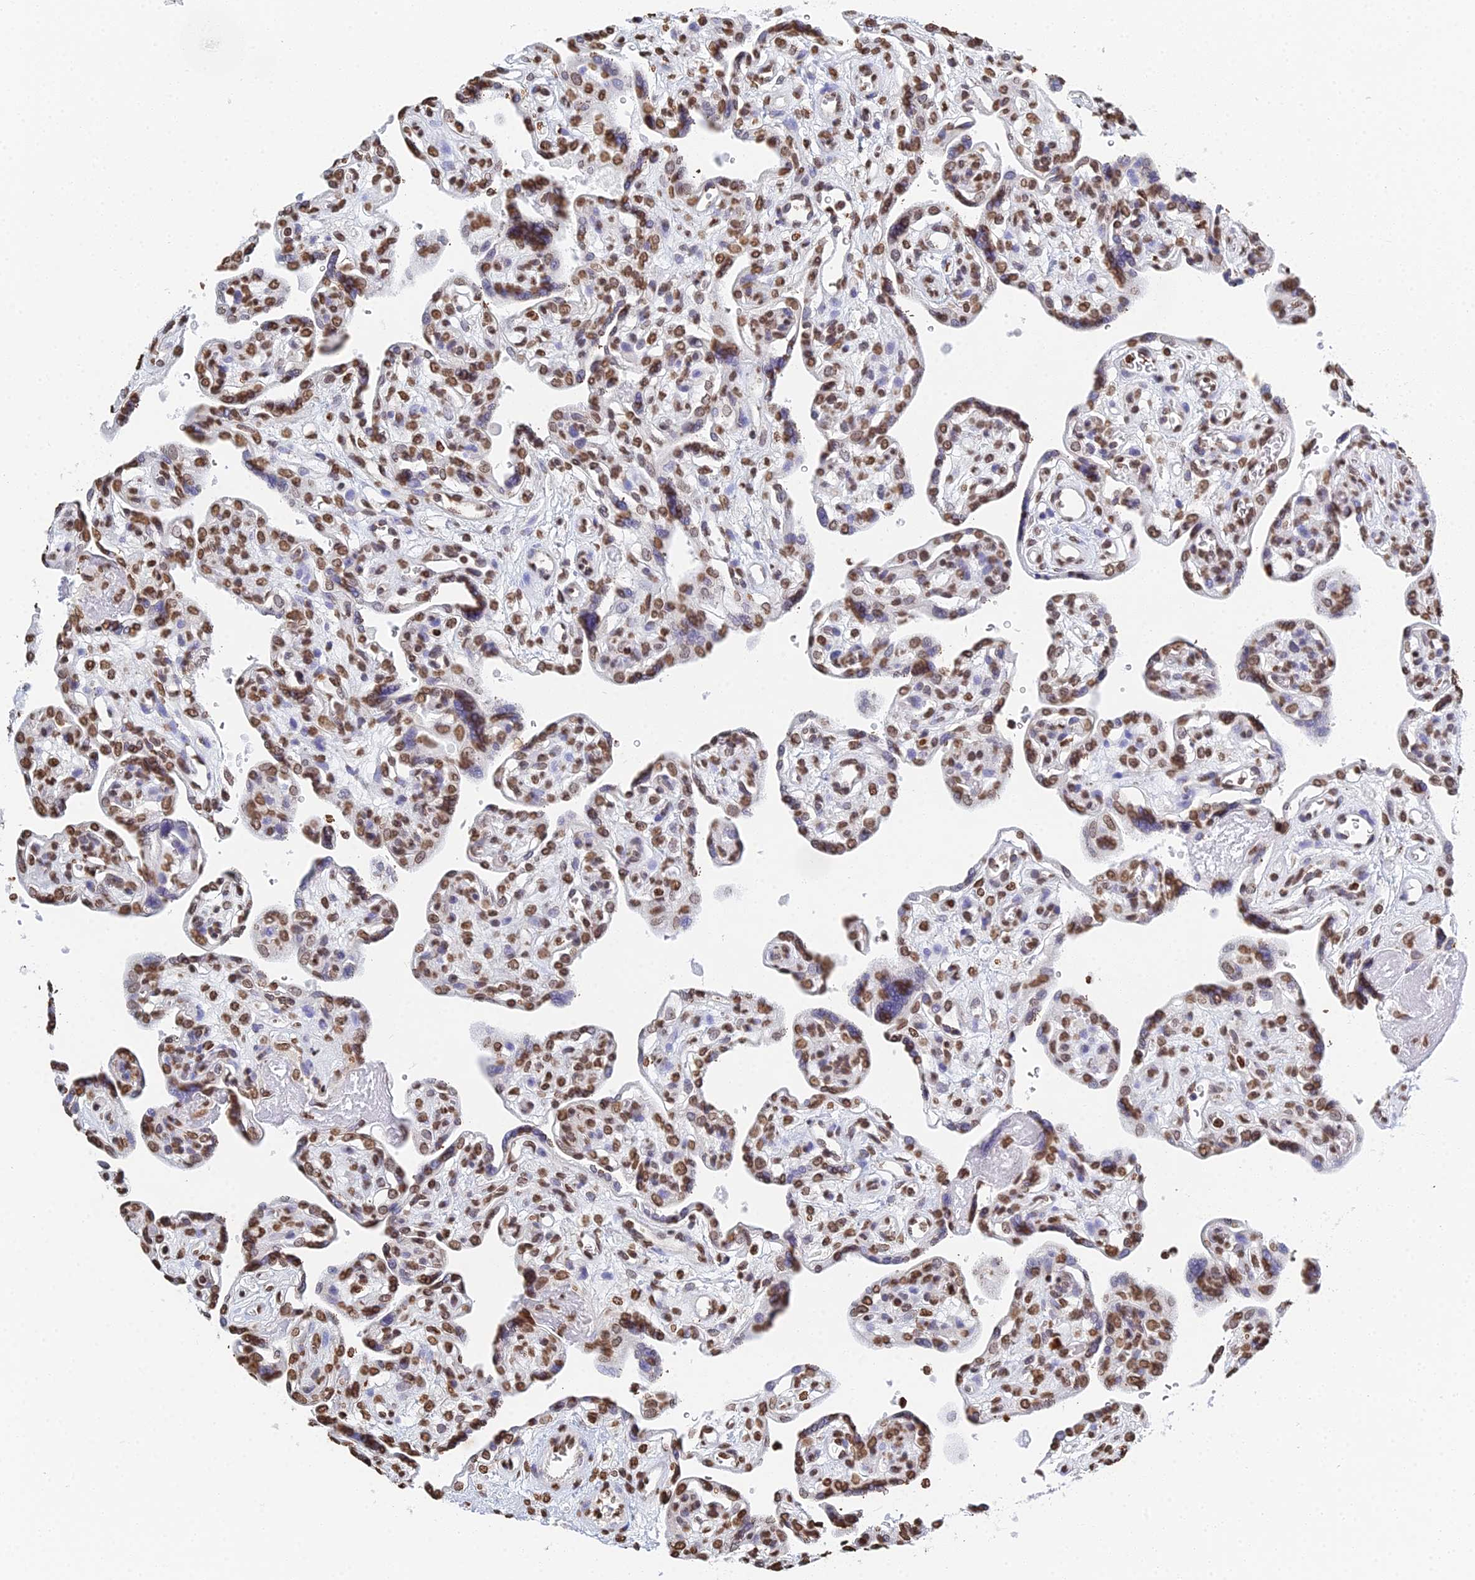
{"staining": {"intensity": "strong", "quantity": ">75%", "location": "nuclear"}, "tissue": "placenta", "cell_type": "Trophoblastic cells", "image_type": "normal", "snomed": [{"axis": "morphology", "description": "Normal tissue, NOS"}, {"axis": "topography", "description": "Placenta"}], "caption": "Benign placenta exhibits strong nuclear expression in about >75% of trophoblastic cells.", "gene": "GBP3", "patient": {"sex": "female", "age": 39}}